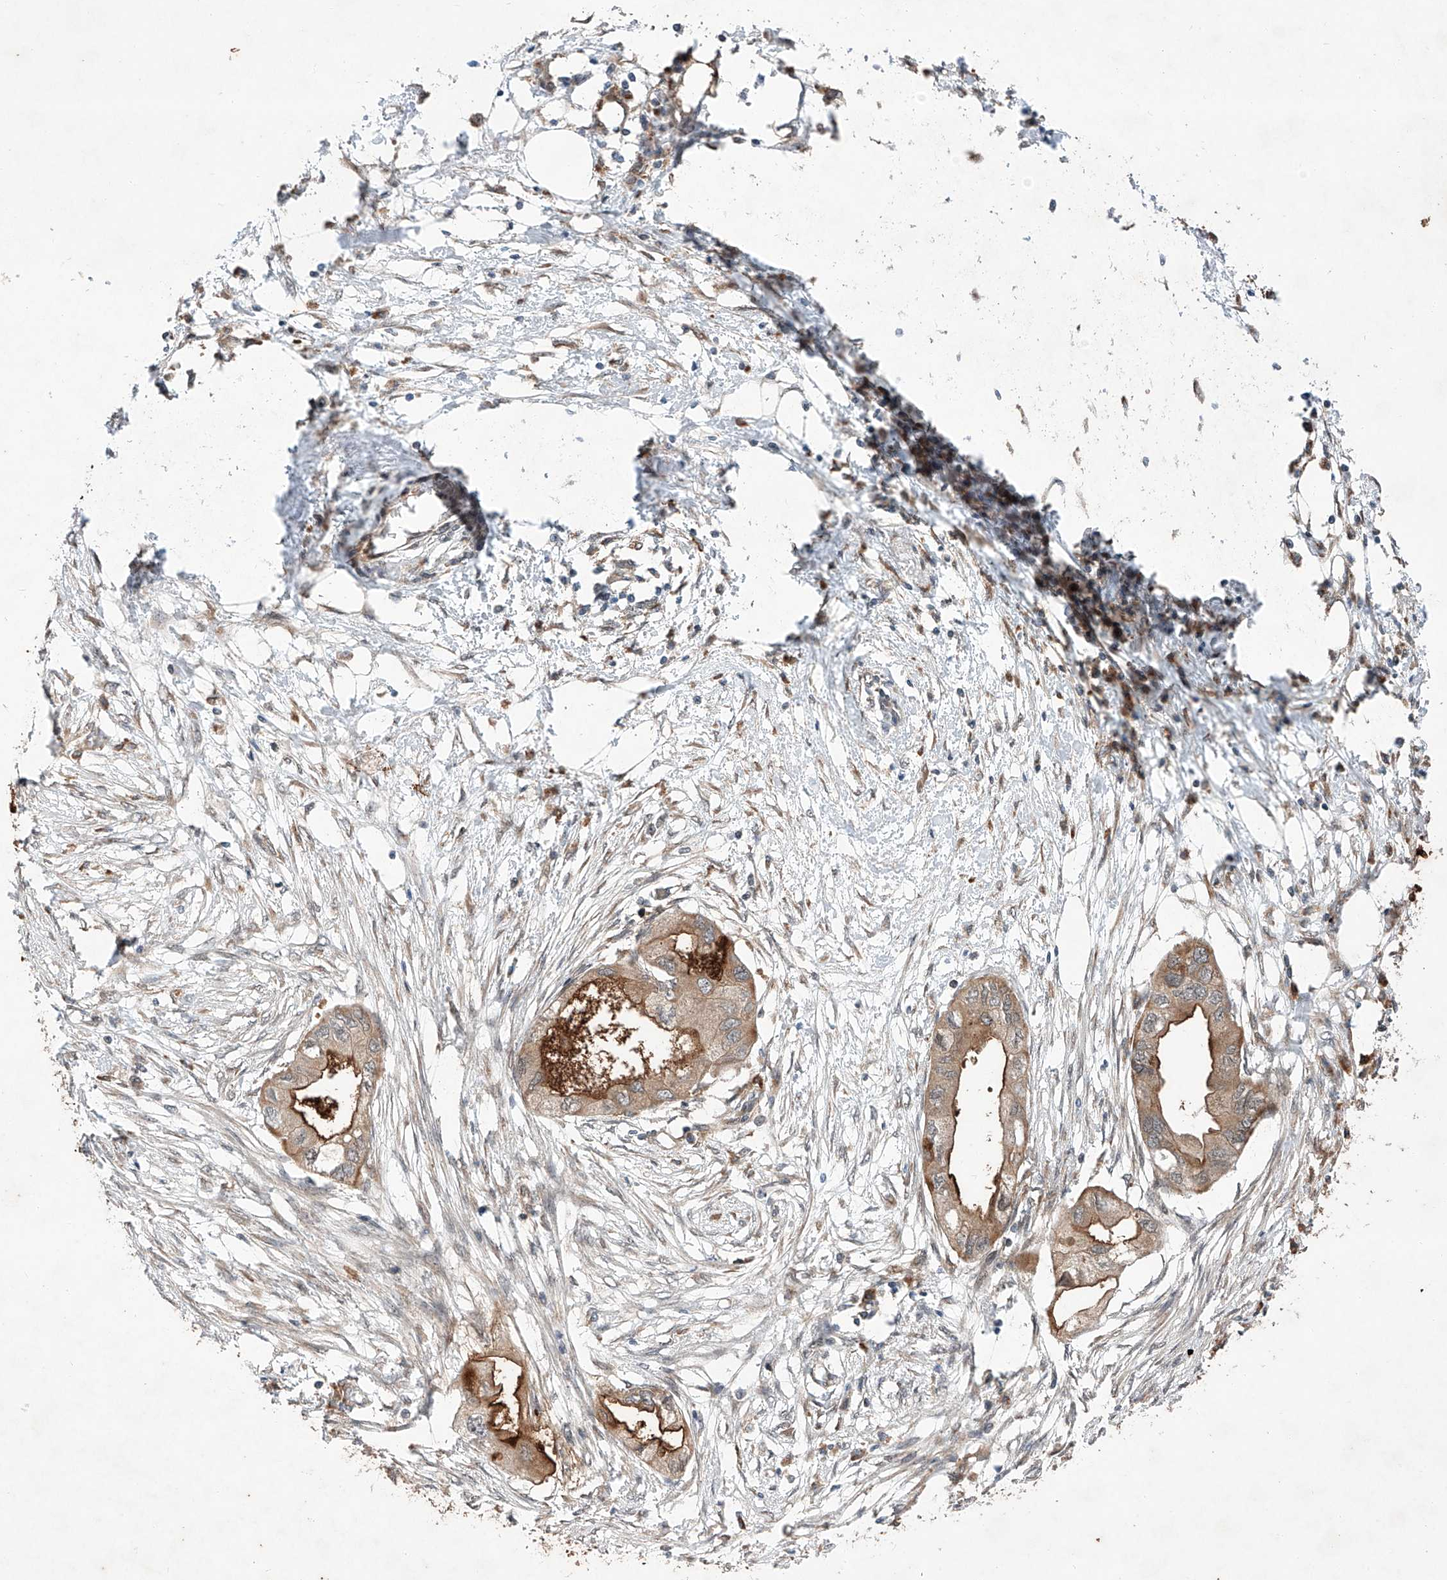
{"staining": {"intensity": "moderate", "quantity": ">75%", "location": "cytoplasmic/membranous"}, "tissue": "endometrial cancer", "cell_type": "Tumor cells", "image_type": "cancer", "snomed": [{"axis": "morphology", "description": "Adenocarcinoma, NOS"}, {"axis": "morphology", "description": "Adenocarcinoma, metastatic, NOS"}, {"axis": "topography", "description": "Adipose tissue"}, {"axis": "topography", "description": "Endometrium"}], "caption": "A micrograph of endometrial adenocarcinoma stained for a protein displays moderate cytoplasmic/membranous brown staining in tumor cells. (IHC, brightfield microscopy, high magnification).", "gene": "ZFP28", "patient": {"sex": "female", "age": 67}}